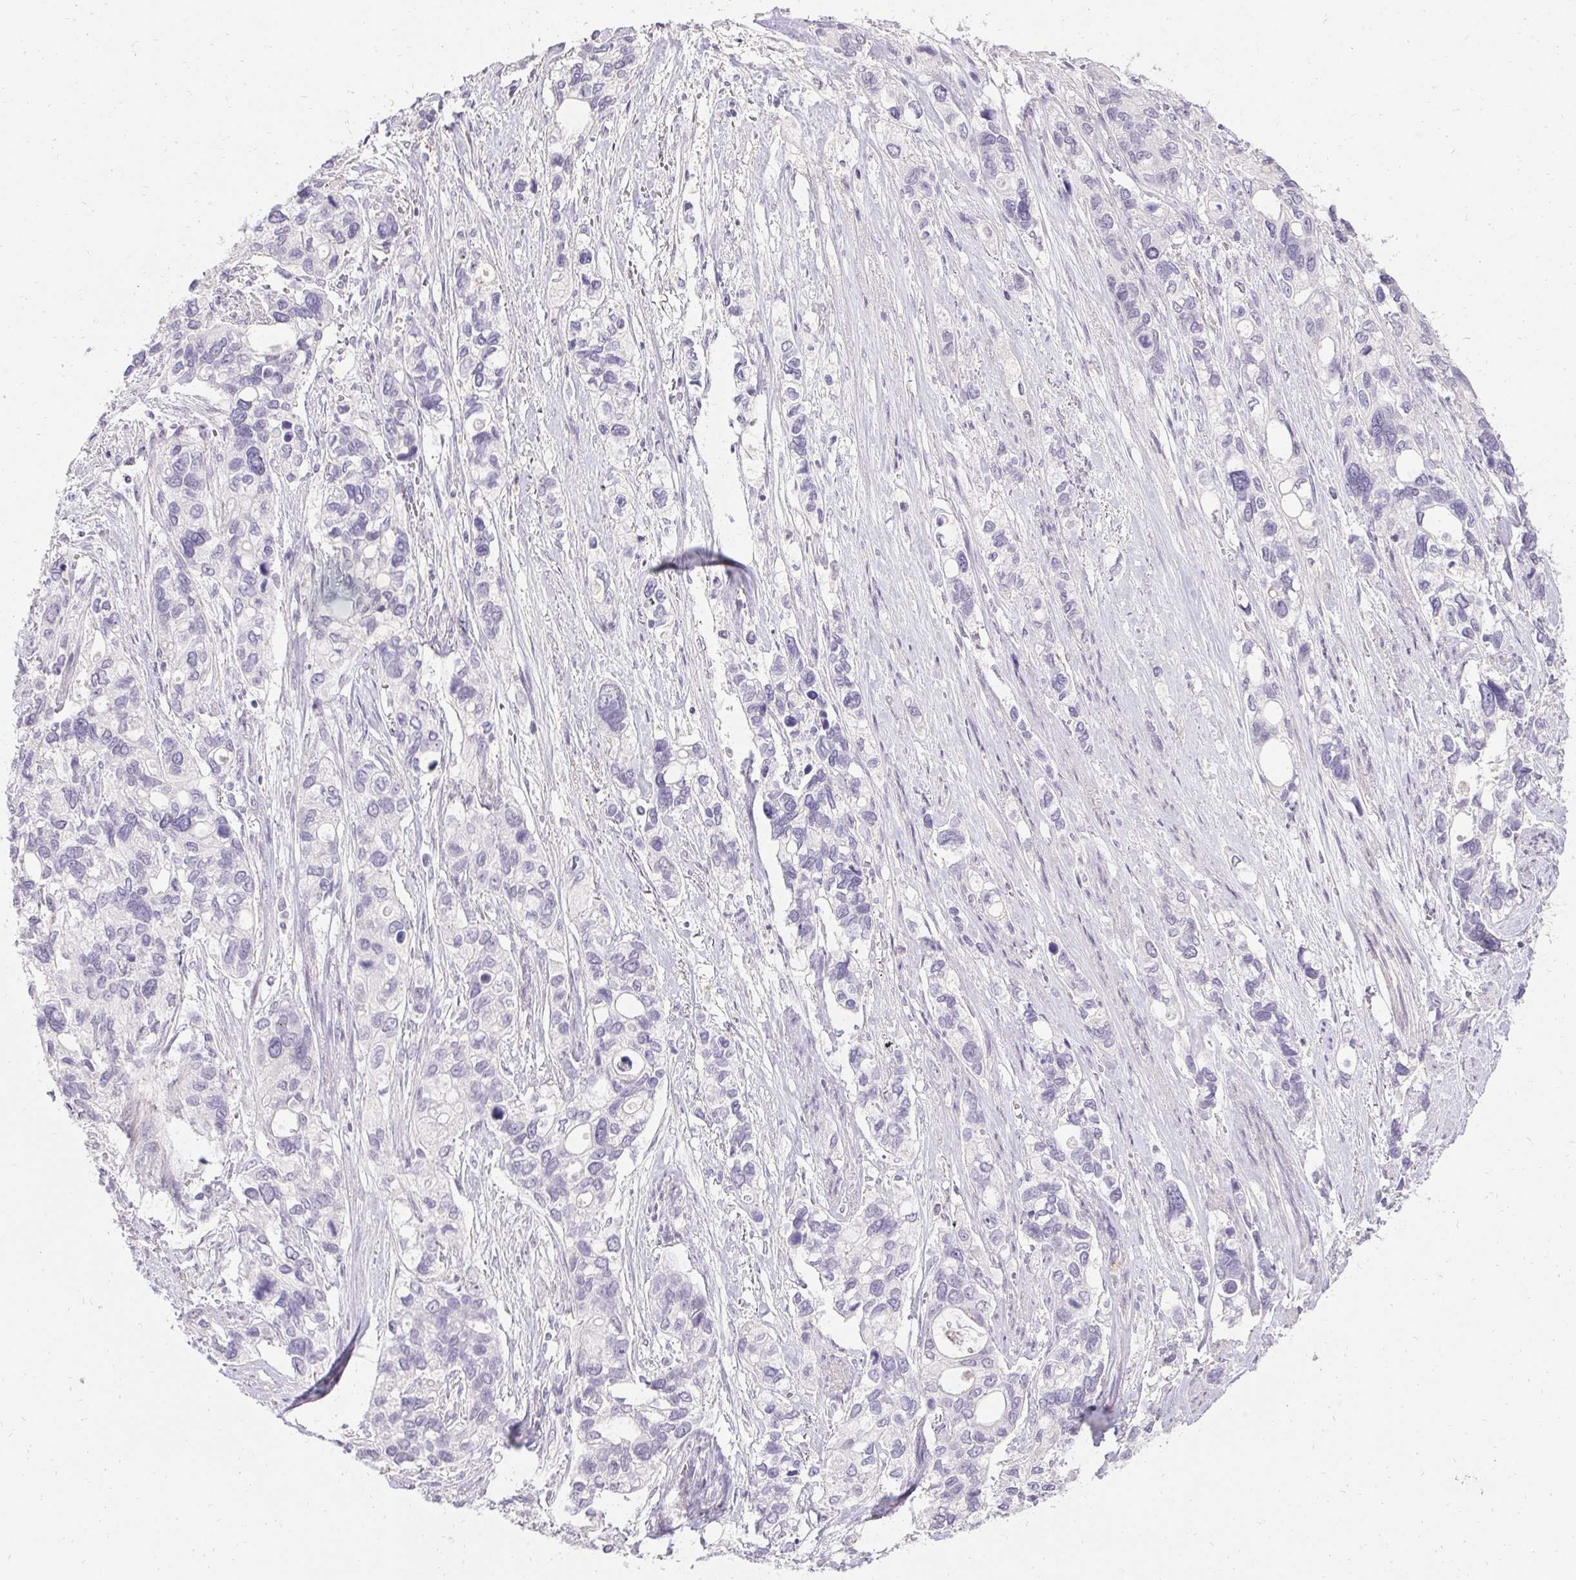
{"staining": {"intensity": "negative", "quantity": "none", "location": "none"}, "tissue": "stomach cancer", "cell_type": "Tumor cells", "image_type": "cancer", "snomed": [{"axis": "morphology", "description": "Adenocarcinoma, NOS"}, {"axis": "topography", "description": "Stomach, upper"}], "caption": "Immunohistochemistry (IHC) of stomach cancer reveals no expression in tumor cells.", "gene": "PMEL", "patient": {"sex": "female", "age": 81}}